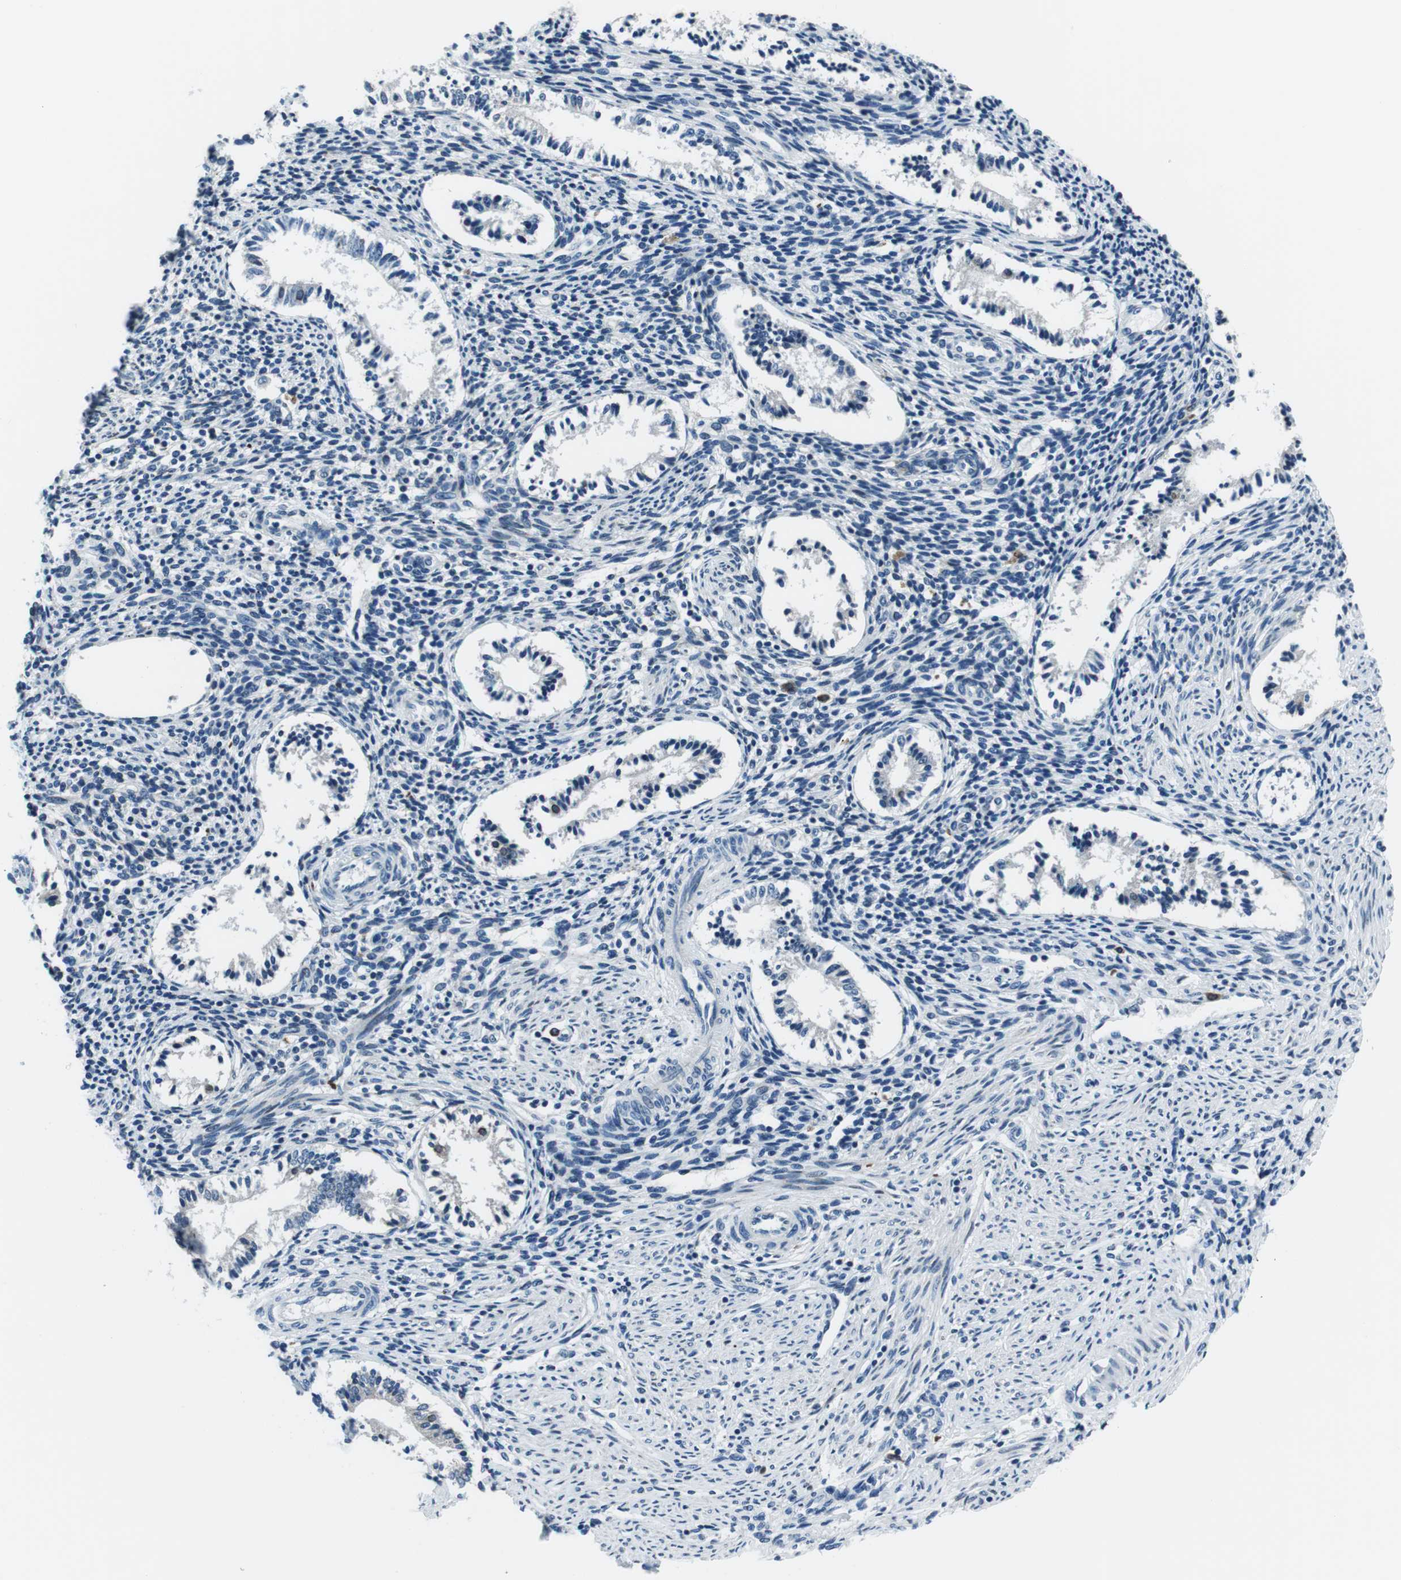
{"staining": {"intensity": "negative", "quantity": "none", "location": "none"}, "tissue": "endometrium", "cell_type": "Cells in endometrial stroma", "image_type": "normal", "snomed": [{"axis": "morphology", "description": "Normal tissue, NOS"}, {"axis": "topography", "description": "Endometrium"}], "caption": "DAB immunohistochemical staining of unremarkable human endometrium shows no significant staining in cells in endometrial stroma.", "gene": "NUCB2", "patient": {"sex": "female", "age": 42}}